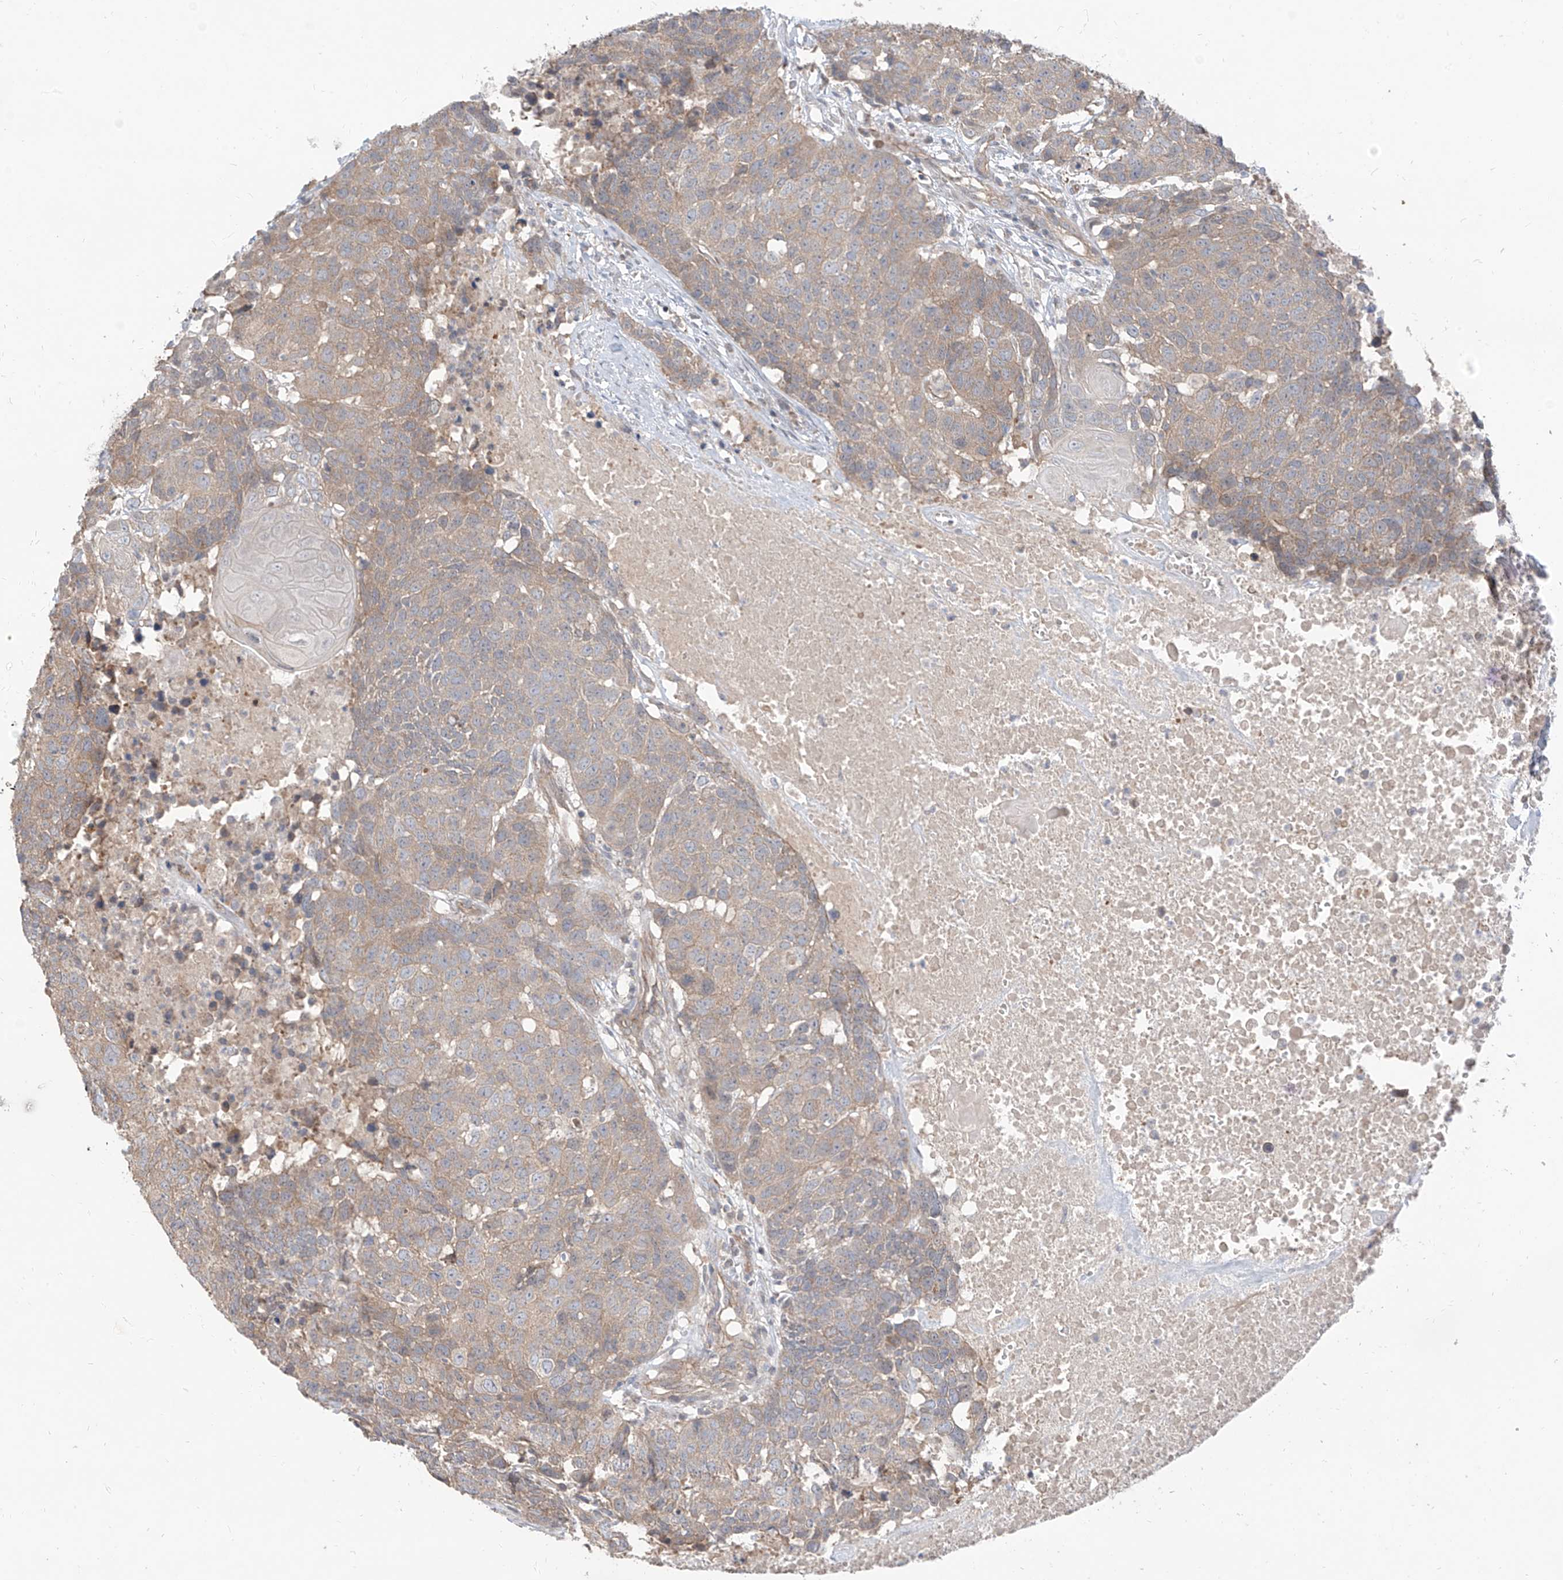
{"staining": {"intensity": "weak", "quantity": "<25%", "location": "cytoplasmic/membranous"}, "tissue": "head and neck cancer", "cell_type": "Tumor cells", "image_type": "cancer", "snomed": [{"axis": "morphology", "description": "Squamous cell carcinoma, NOS"}, {"axis": "topography", "description": "Head-Neck"}], "caption": "Tumor cells are negative for protein expression in human head and neck cancer (squamous cell carcinoma).", "gene": "EPHX4", "patient": {"sex": "male", "age": 66}}